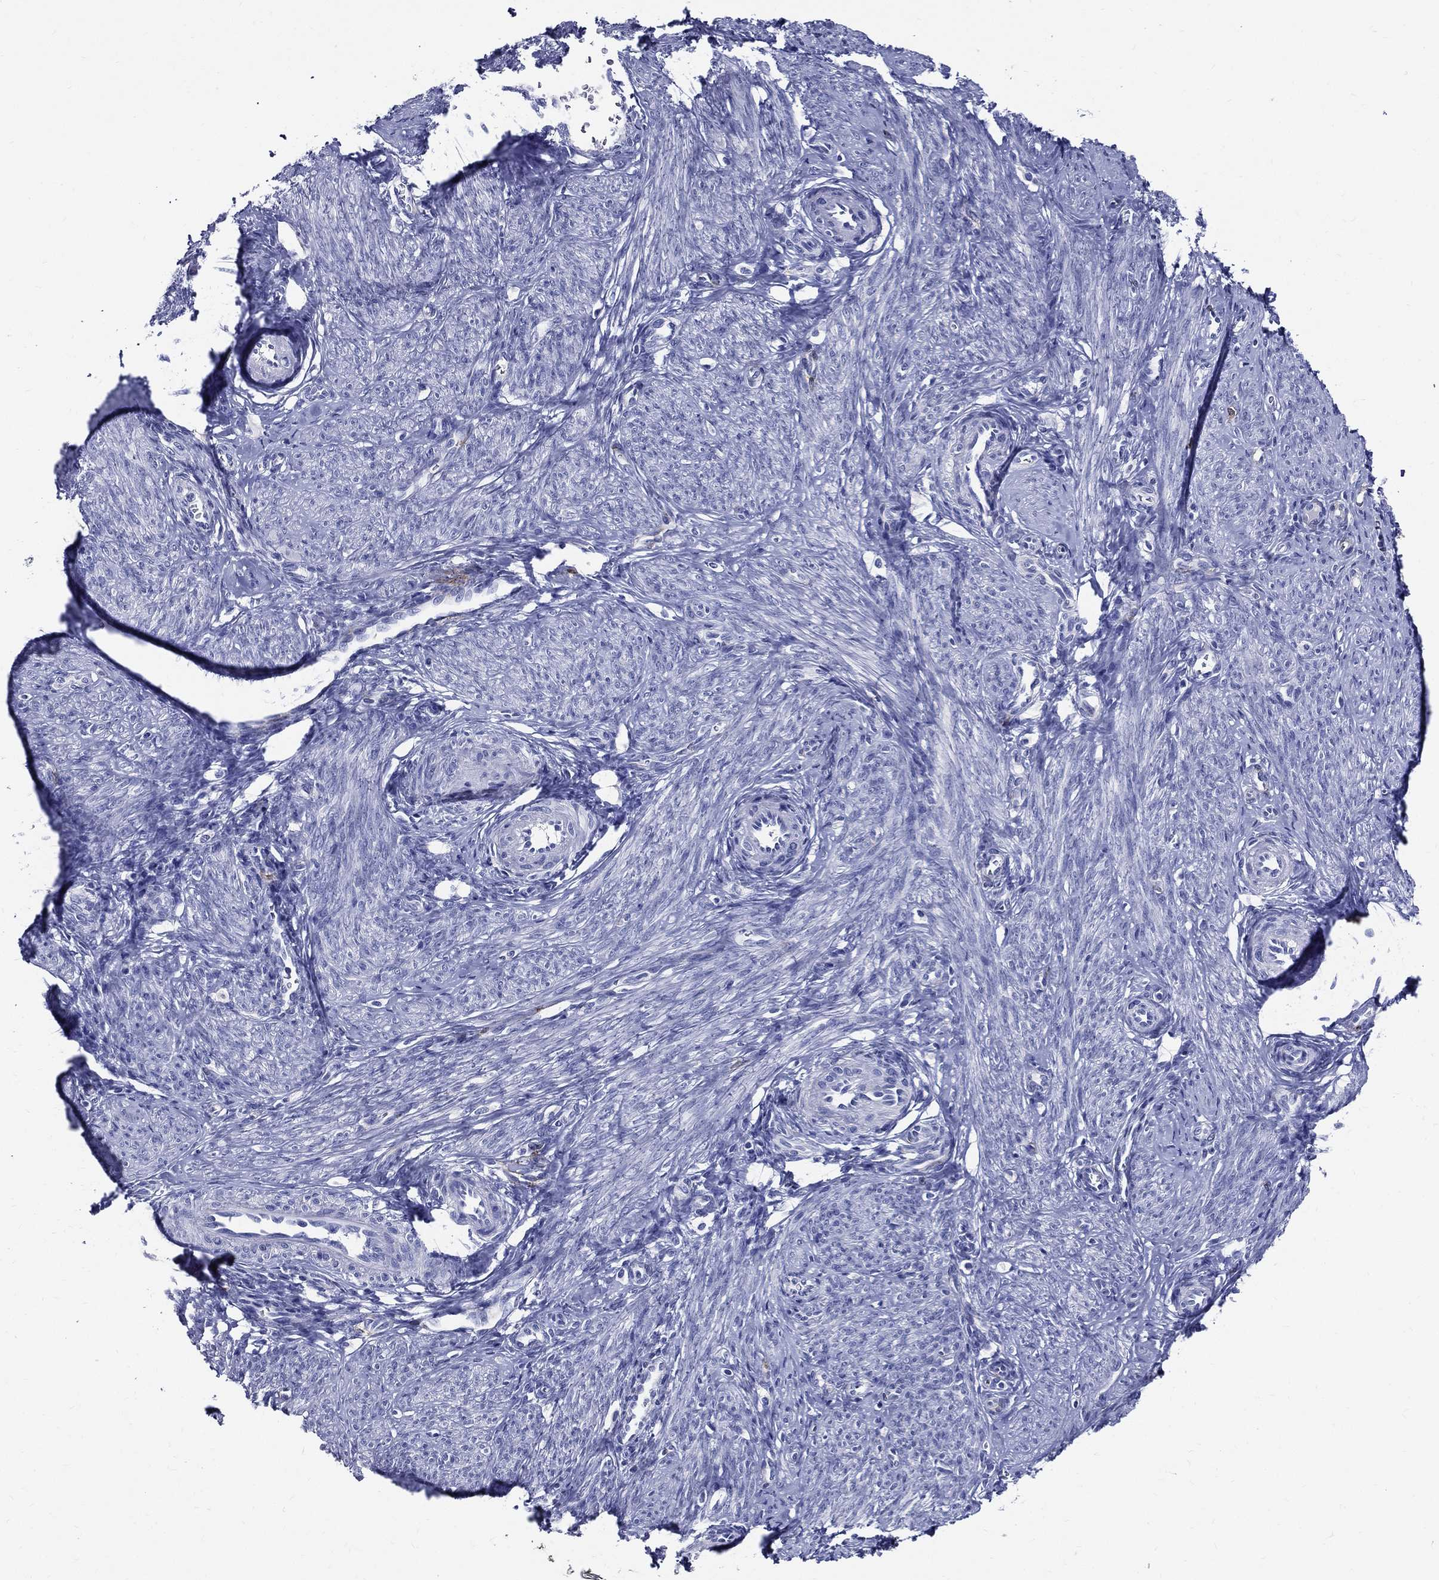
{"staining": {"intensity": "negative", "quantity": "none", "location": "none"}, "tissue": "smooth muscle", "cell_type": "Smooth muscle cells", "image_type": "normal", "snomed": [{"axis": "morphology", "description": "Normal tissue, NOS"}, {"axis": "topography", "description": "Endometrium"}], "caption": "Immunohistochemistry of unremarkable smooth muscle exhibits no expression in smooth muscle cells. (Stains: DAB immunohistochemistry (IHC) with hematoxylin counter stain, Microscopy: brightfield microscopy at high magnification).", "gene": "ACE2", "patient": {"sex": "female", "age": 40}}